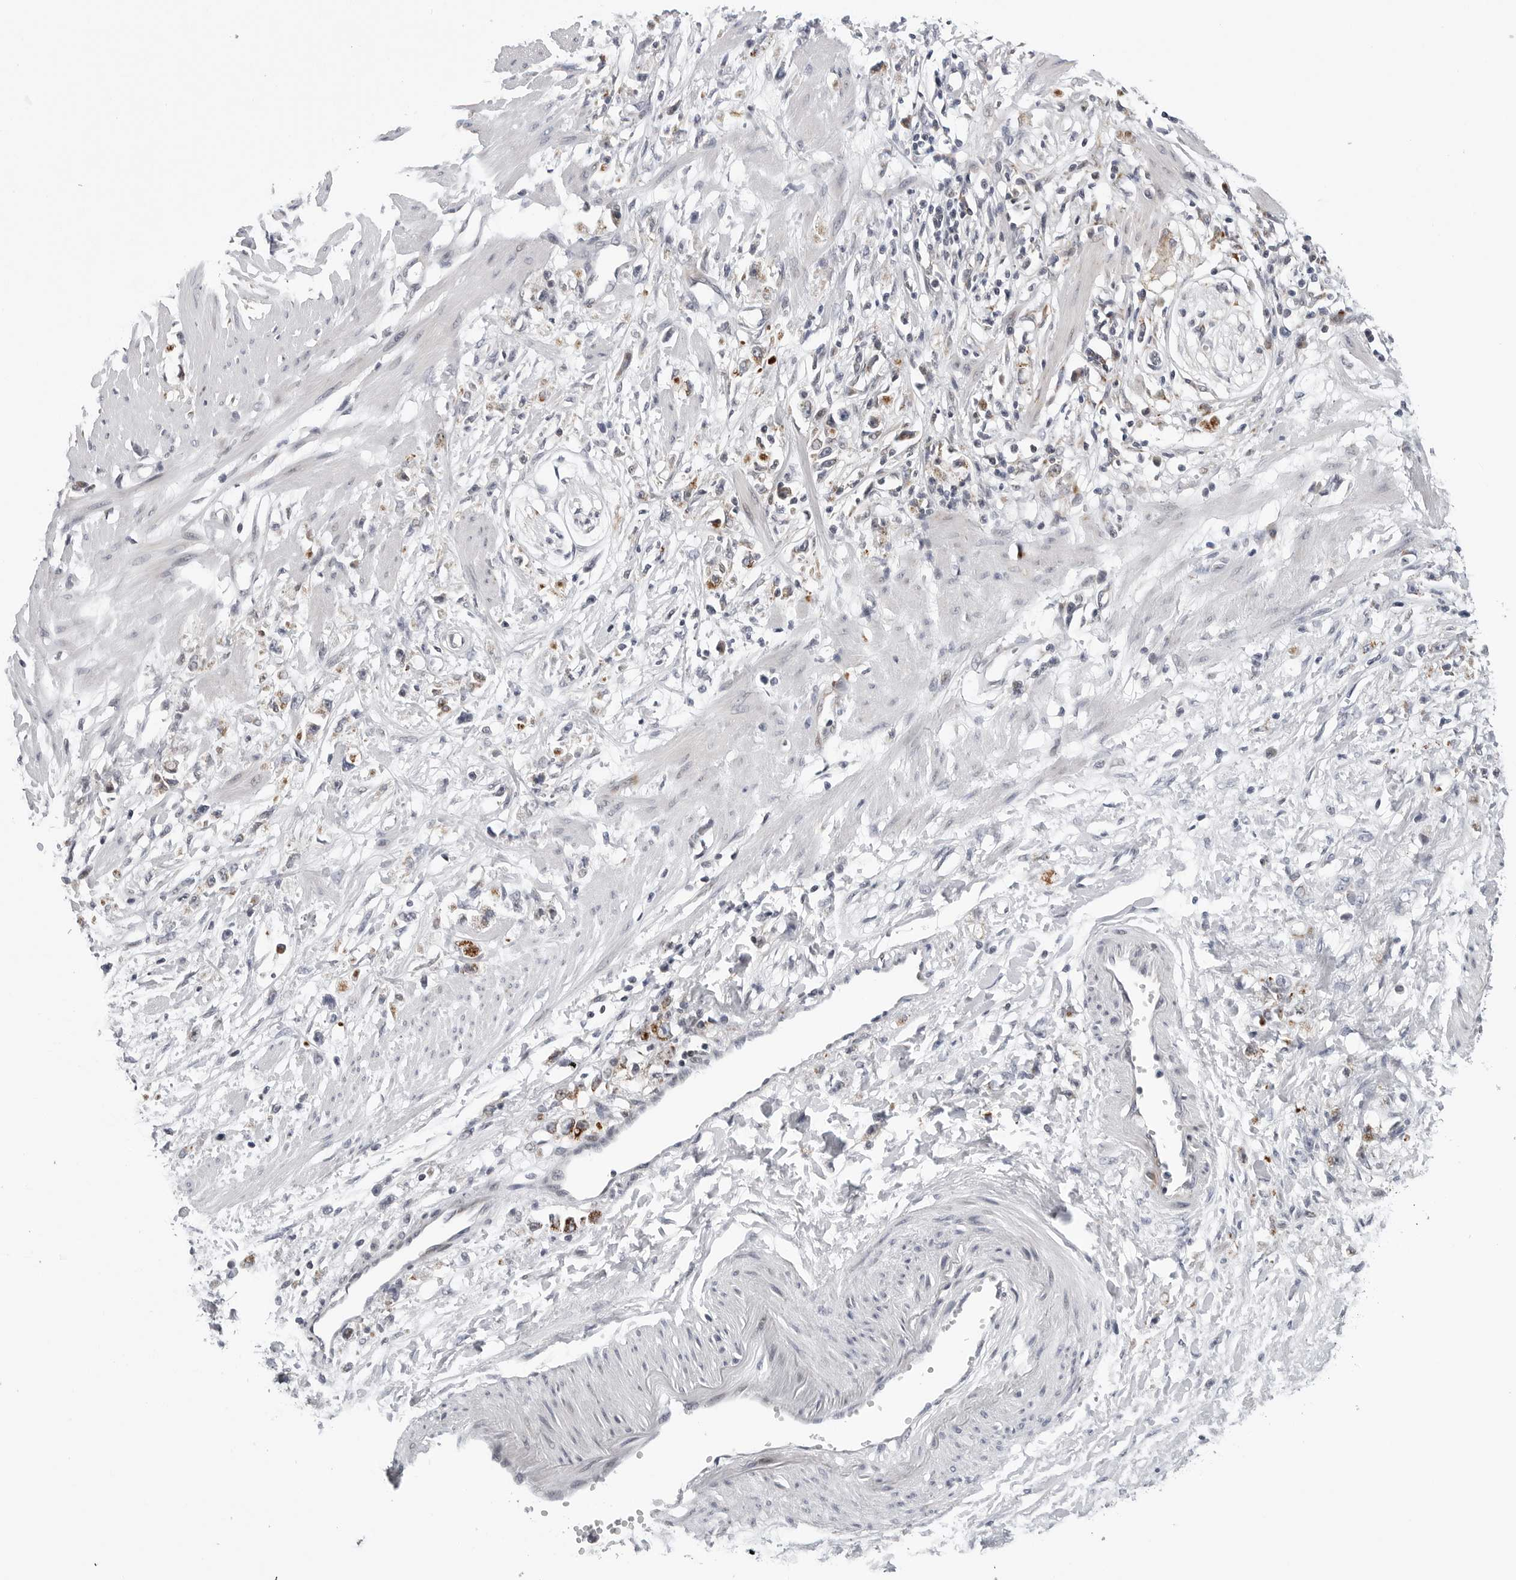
{"staining": {"intensity": "moderate", "quantity": "<25%", "location": "cytoplasmic/membranous"}, "tissue": "stomach cancer", "cell_type": "Tumor cells", "image_type": "cancer", "snomed": [{"axis": "morphology", "description": "Adenocarcinoma, NOS"}, {"axis": "topography", "description": "Stomach"}], "caption": "Approximately <25% of tumor cells in stomach adenocarcinoma exhibit moderate cytoplasmic/membranous protein positivity as visualized by brown immunohistochemical staining.", "gene": "CDK20", "patient": {"sex": "female", "age": 59}}